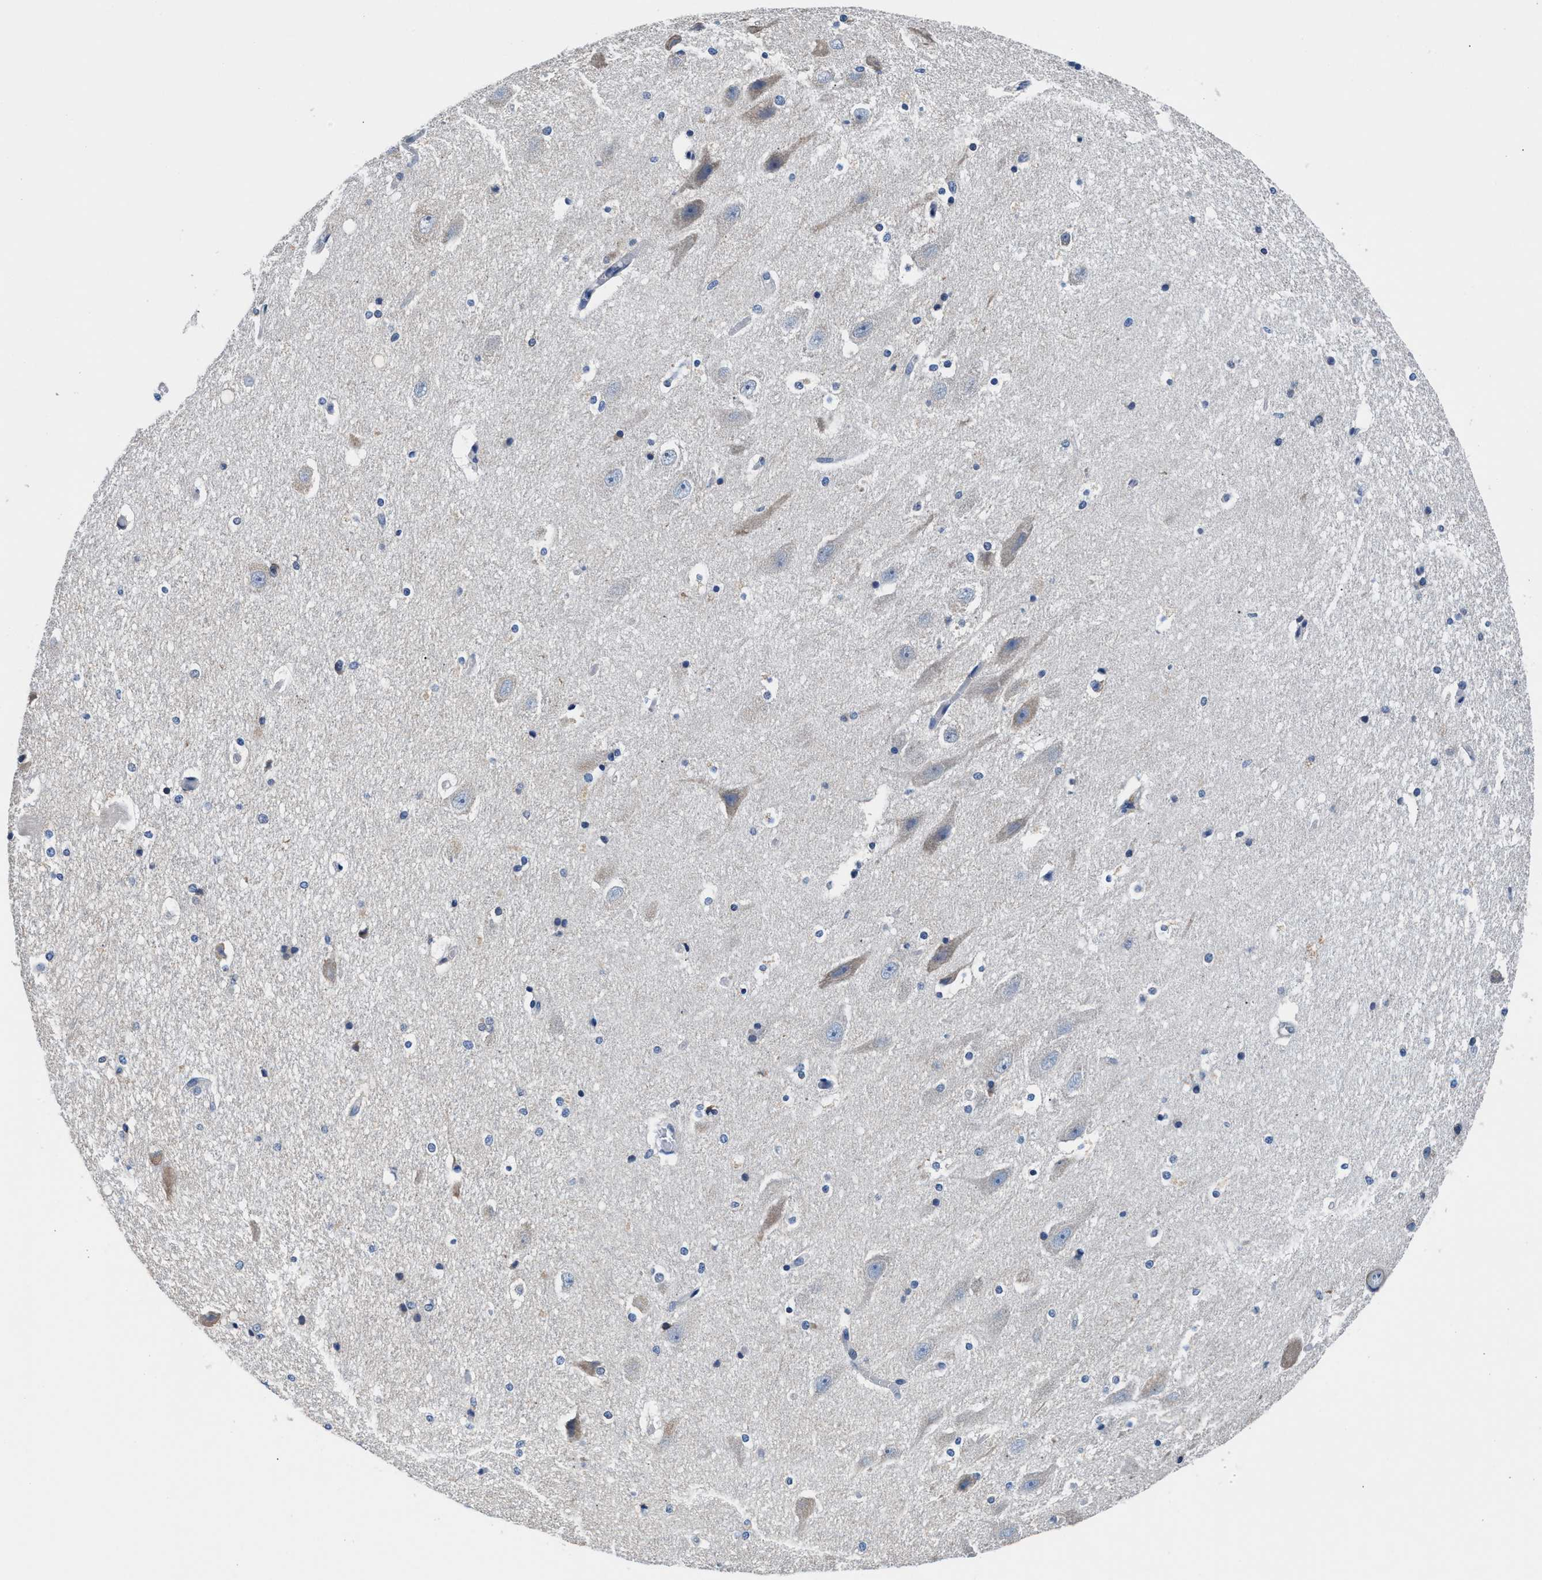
{"staining": {"intensity": "negative", "quantity": "none", "location": "none"}, "tissue": "hippocampus", "cell_type": "Glial cells", "image_type": "normal", "snomed": [{"axis": "morphology", "description": "Normal tissue, NOS"}, {"axis": "topography", "description": "Hippocampus"}], "caption": "An immunohistochemistry (IHC) photomicrograph of benign hippocampus is shown. There is no staining in glial cells of hippocampus.", "gene": "MYH3", "patient": {"sex": "female", "age": 19}}